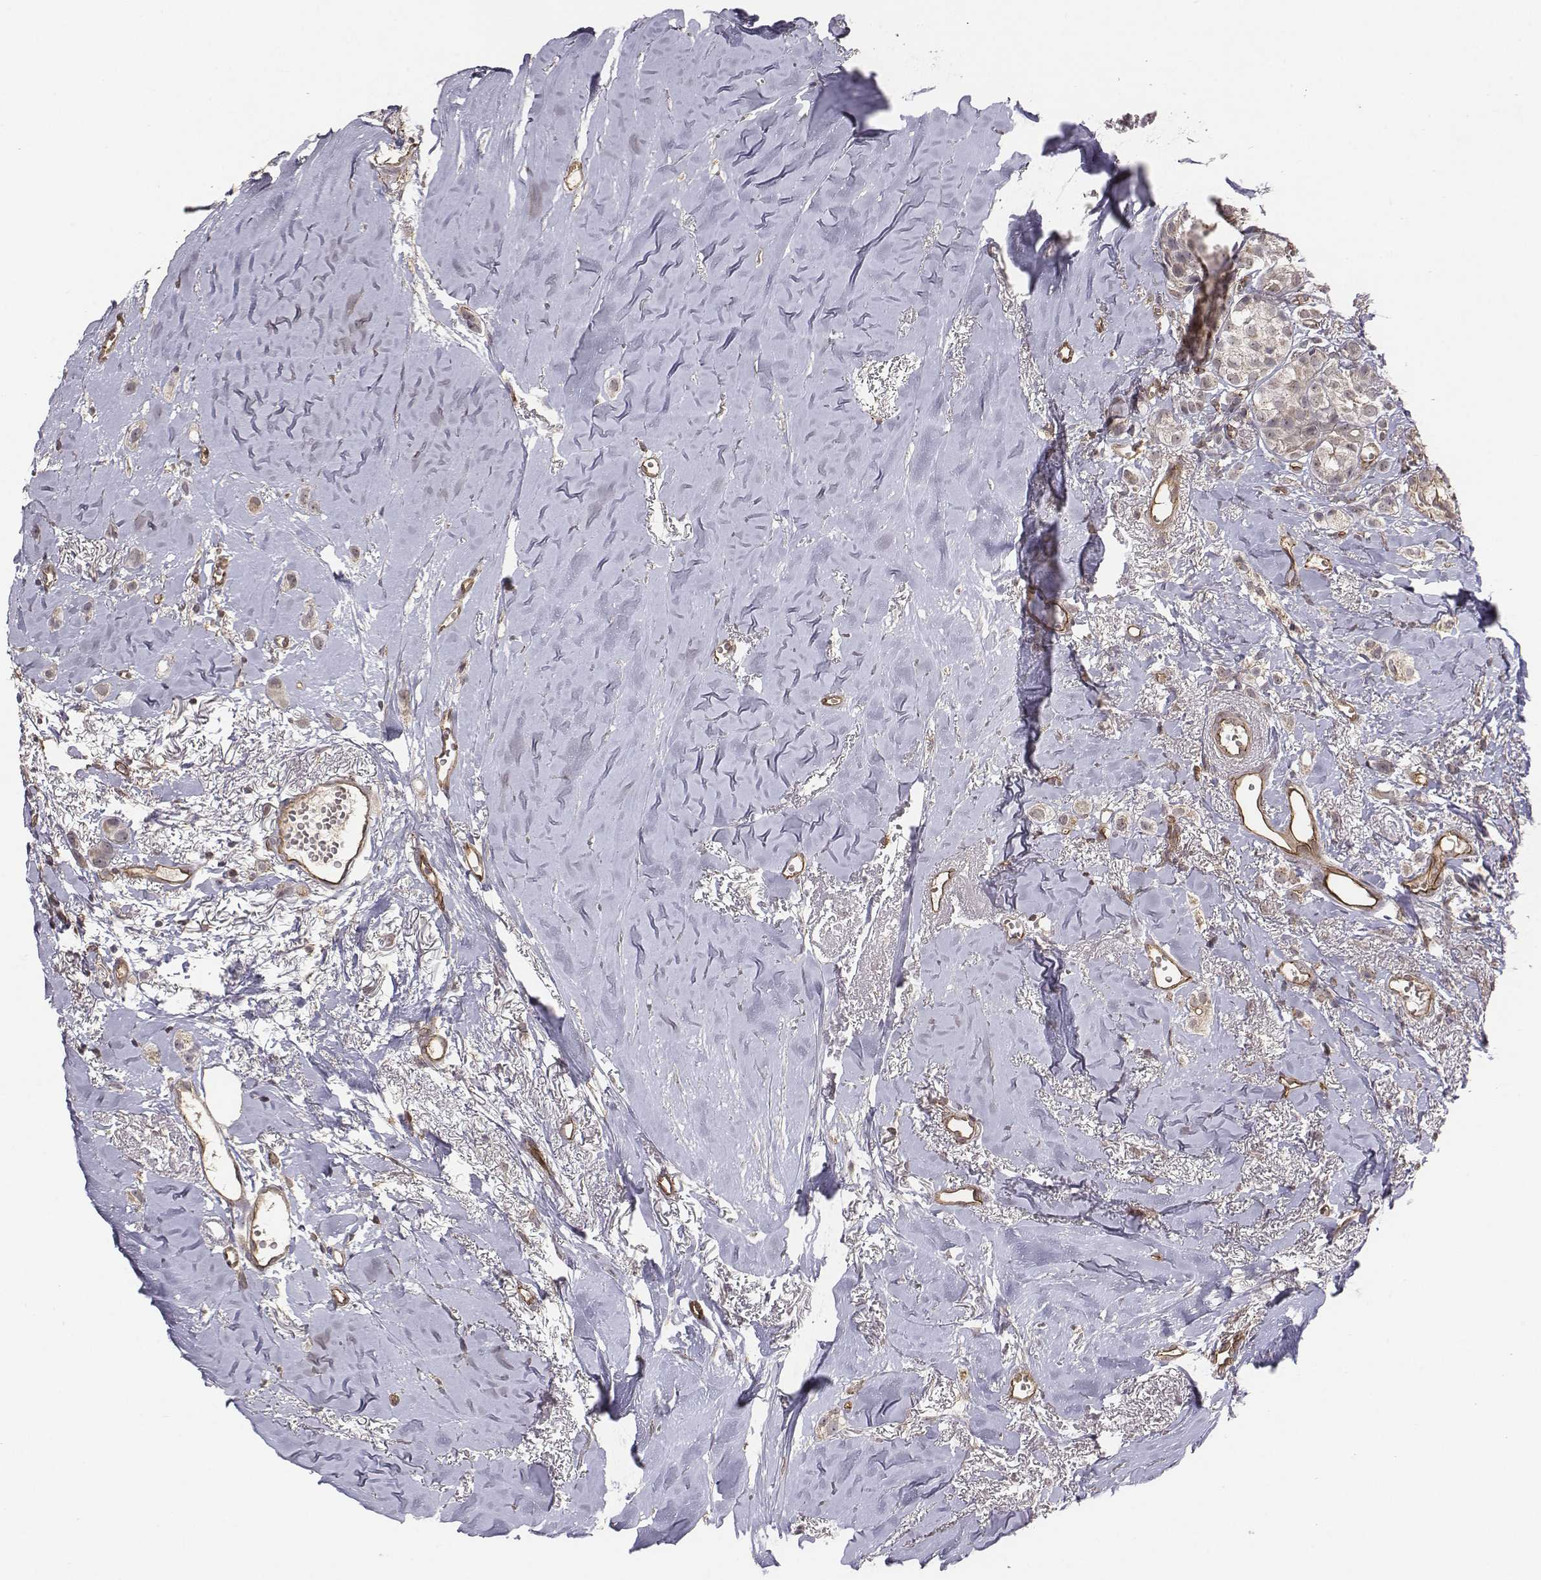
{"staining": {"intensity": "weak", "quantity": "<25%", "location": "cytoplasmic/membranous"}, "tissue": "breast cancer", "cell_type": "Tumor cells", "image_type": "cancer", "snomed": [{"axis": "morphology", "description": "Duct carcinoma"}, {"axis": "topography", "description": "Breast"}], "caption": "Immunohistochemistry photomicrograph of breast cancer stained for a protein (brown), which reveals no staining in tumor cells.", "gene": "PTPRG", "patient": {"sex": "female", "age": 85}}